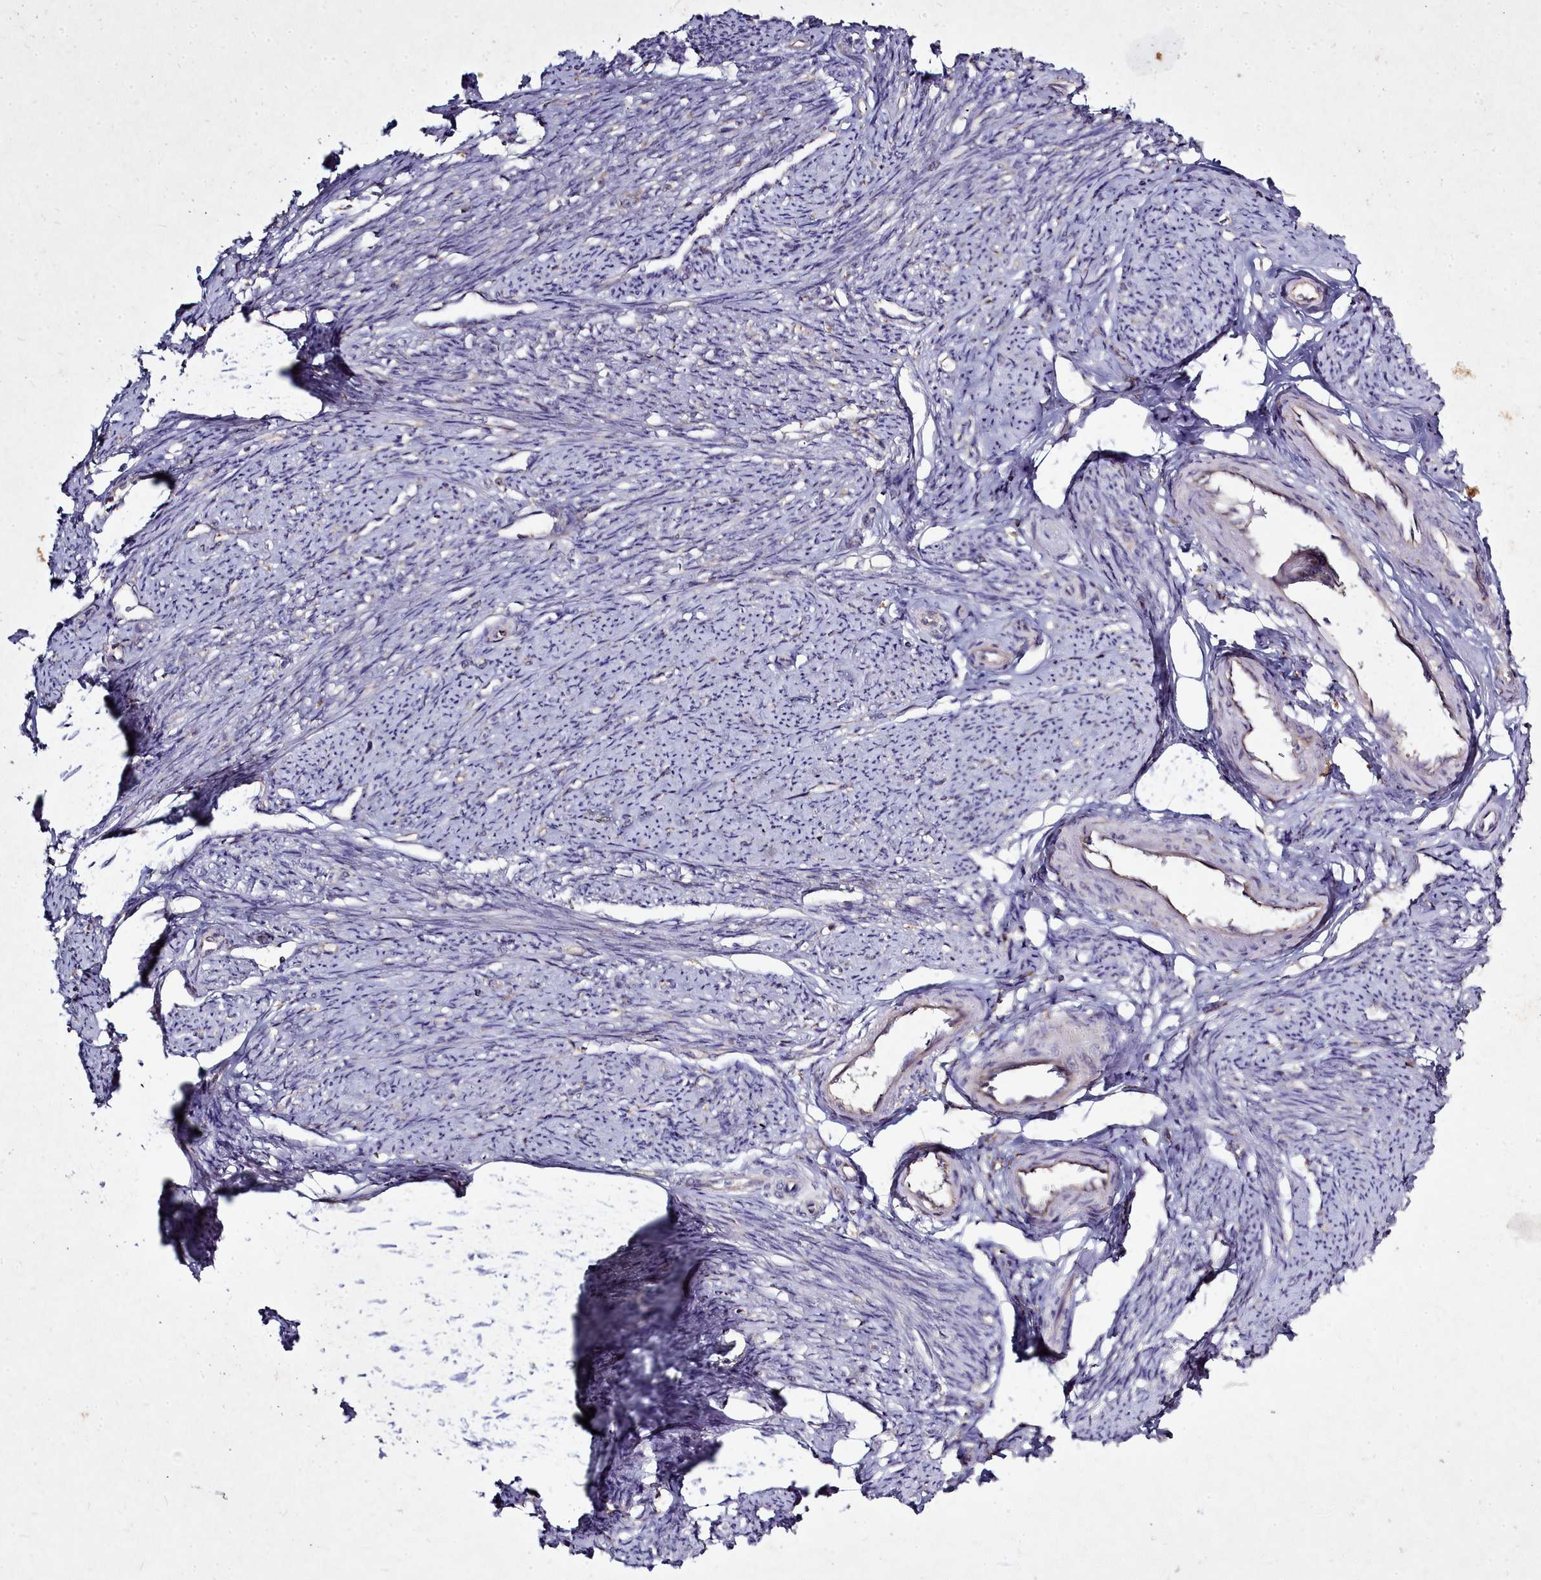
{"staining": {"intensity": "weak", "quantity": "<25%", "location": "cytoplasmic/membranous"}, "tissue": "smooth muscle", "cell_type": "Smooth muscle cells", "image_type": "normal", "snomed": [{"axis": "morphology", "description": "Normal tissue, NOS"}, {"axis": "topography", "description": "Smooth muscle"}, {"axis": "topography", "description": "Uterus"}], "caption": "A high-resolution photomicrograph shows immunohistochemistry staining of normal smooth muscle, which reveals no significant expression in smooth muscle cells. (DAB IHC with hematoxylin counter stain).", "gene": "NCKAP1L", "patient": {"sex": "female", "age": 59}}